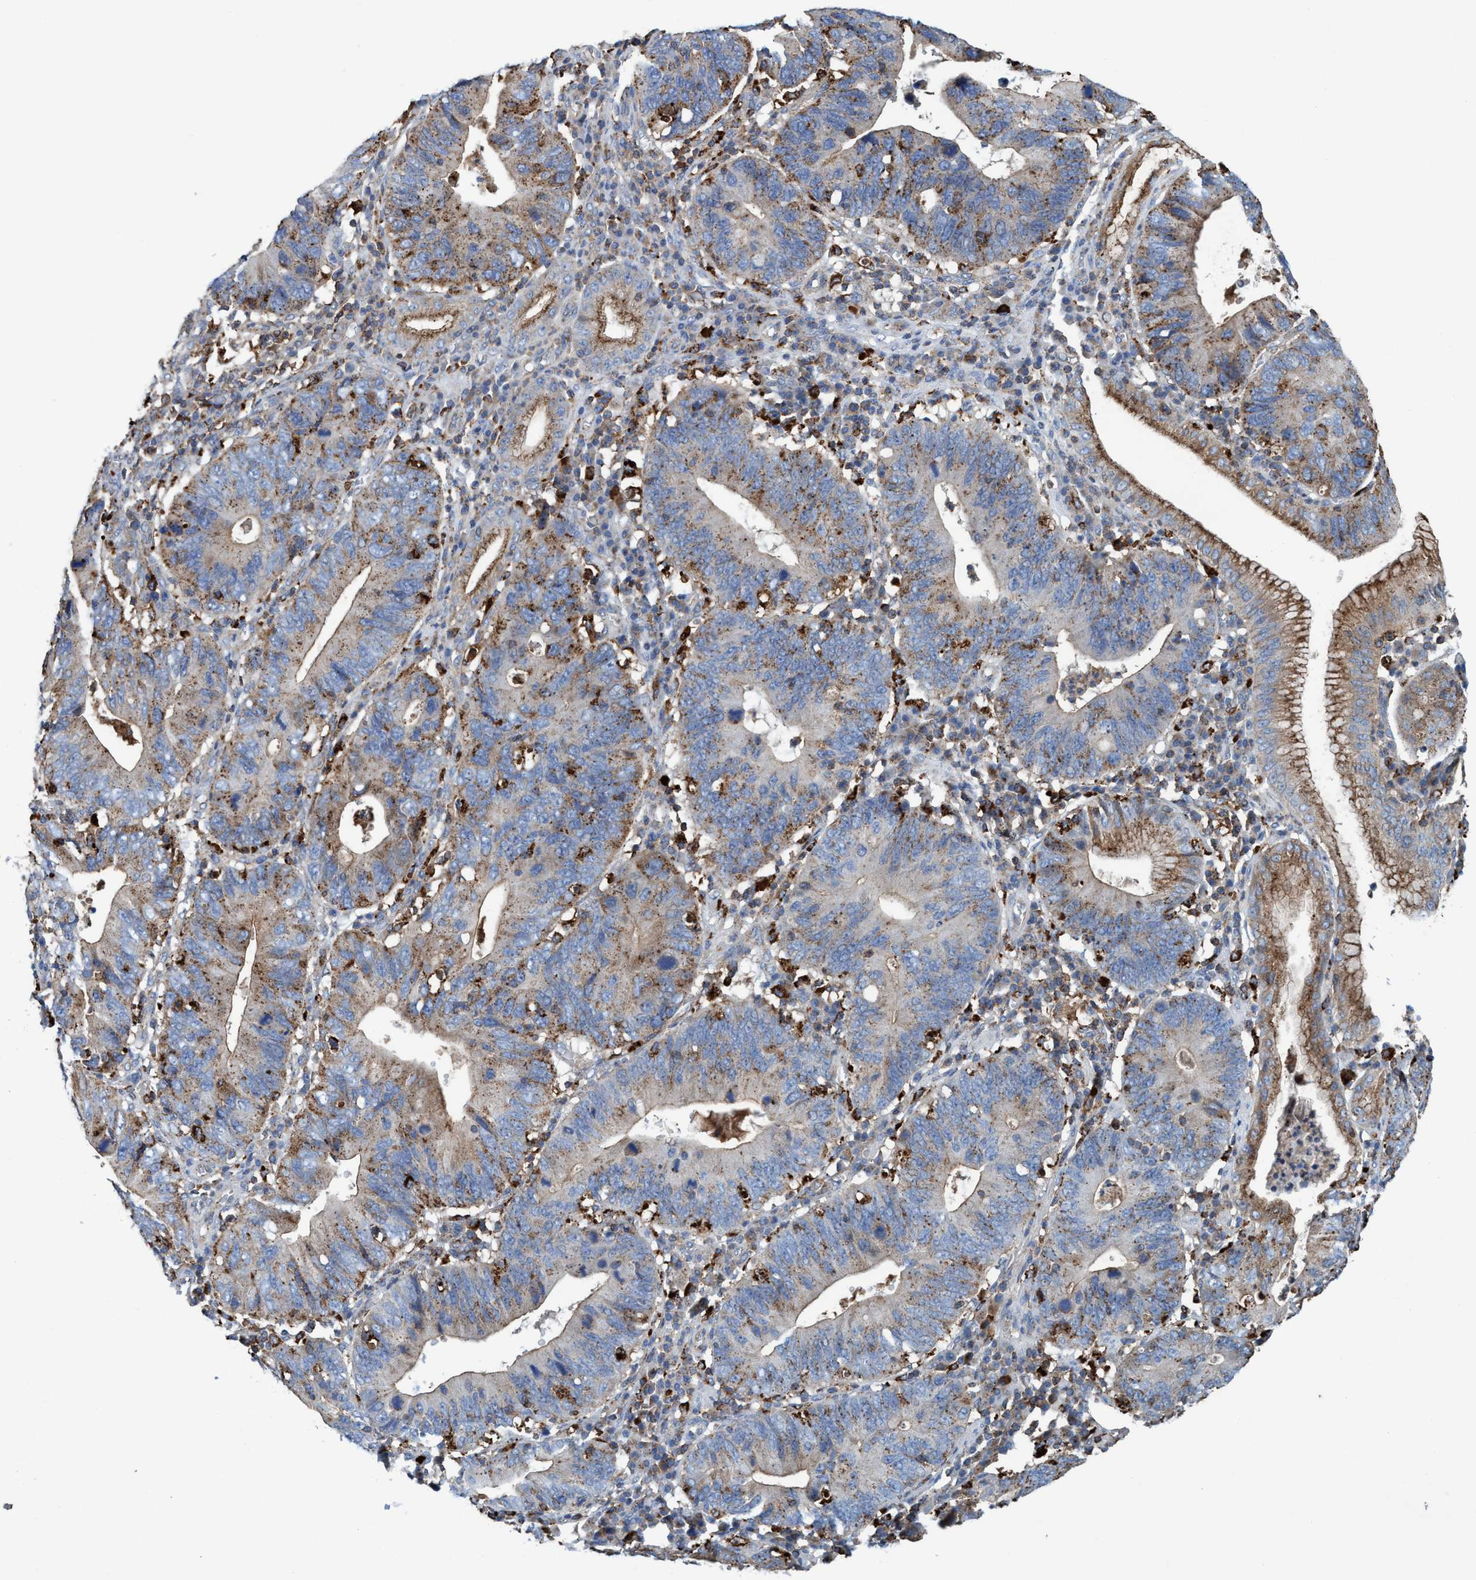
{"staining": {"intensity": "moderate", "quantity": ">75%", "location": "cytoplasmic/membranous"}, "tissue": "stomach cancer", "cell_type": "Tumor cells", "image_type": "cancer", "snomed": [{"axis": "morphology", "description": "Adenocarcinoma, NOS"}, {"axis": "topography", "description": "Stomach"}], "caption": "Immunohistochemical staining of human stomach cancer exhibits moderate cytoplasmic/membranous protein expression in approximately >75% of tumor cells. The protein of interest is shown in brown color, while the nuclei are stained blue.", "gene": "TRIM65", "patient": {"sex": "male", "age": 59}}